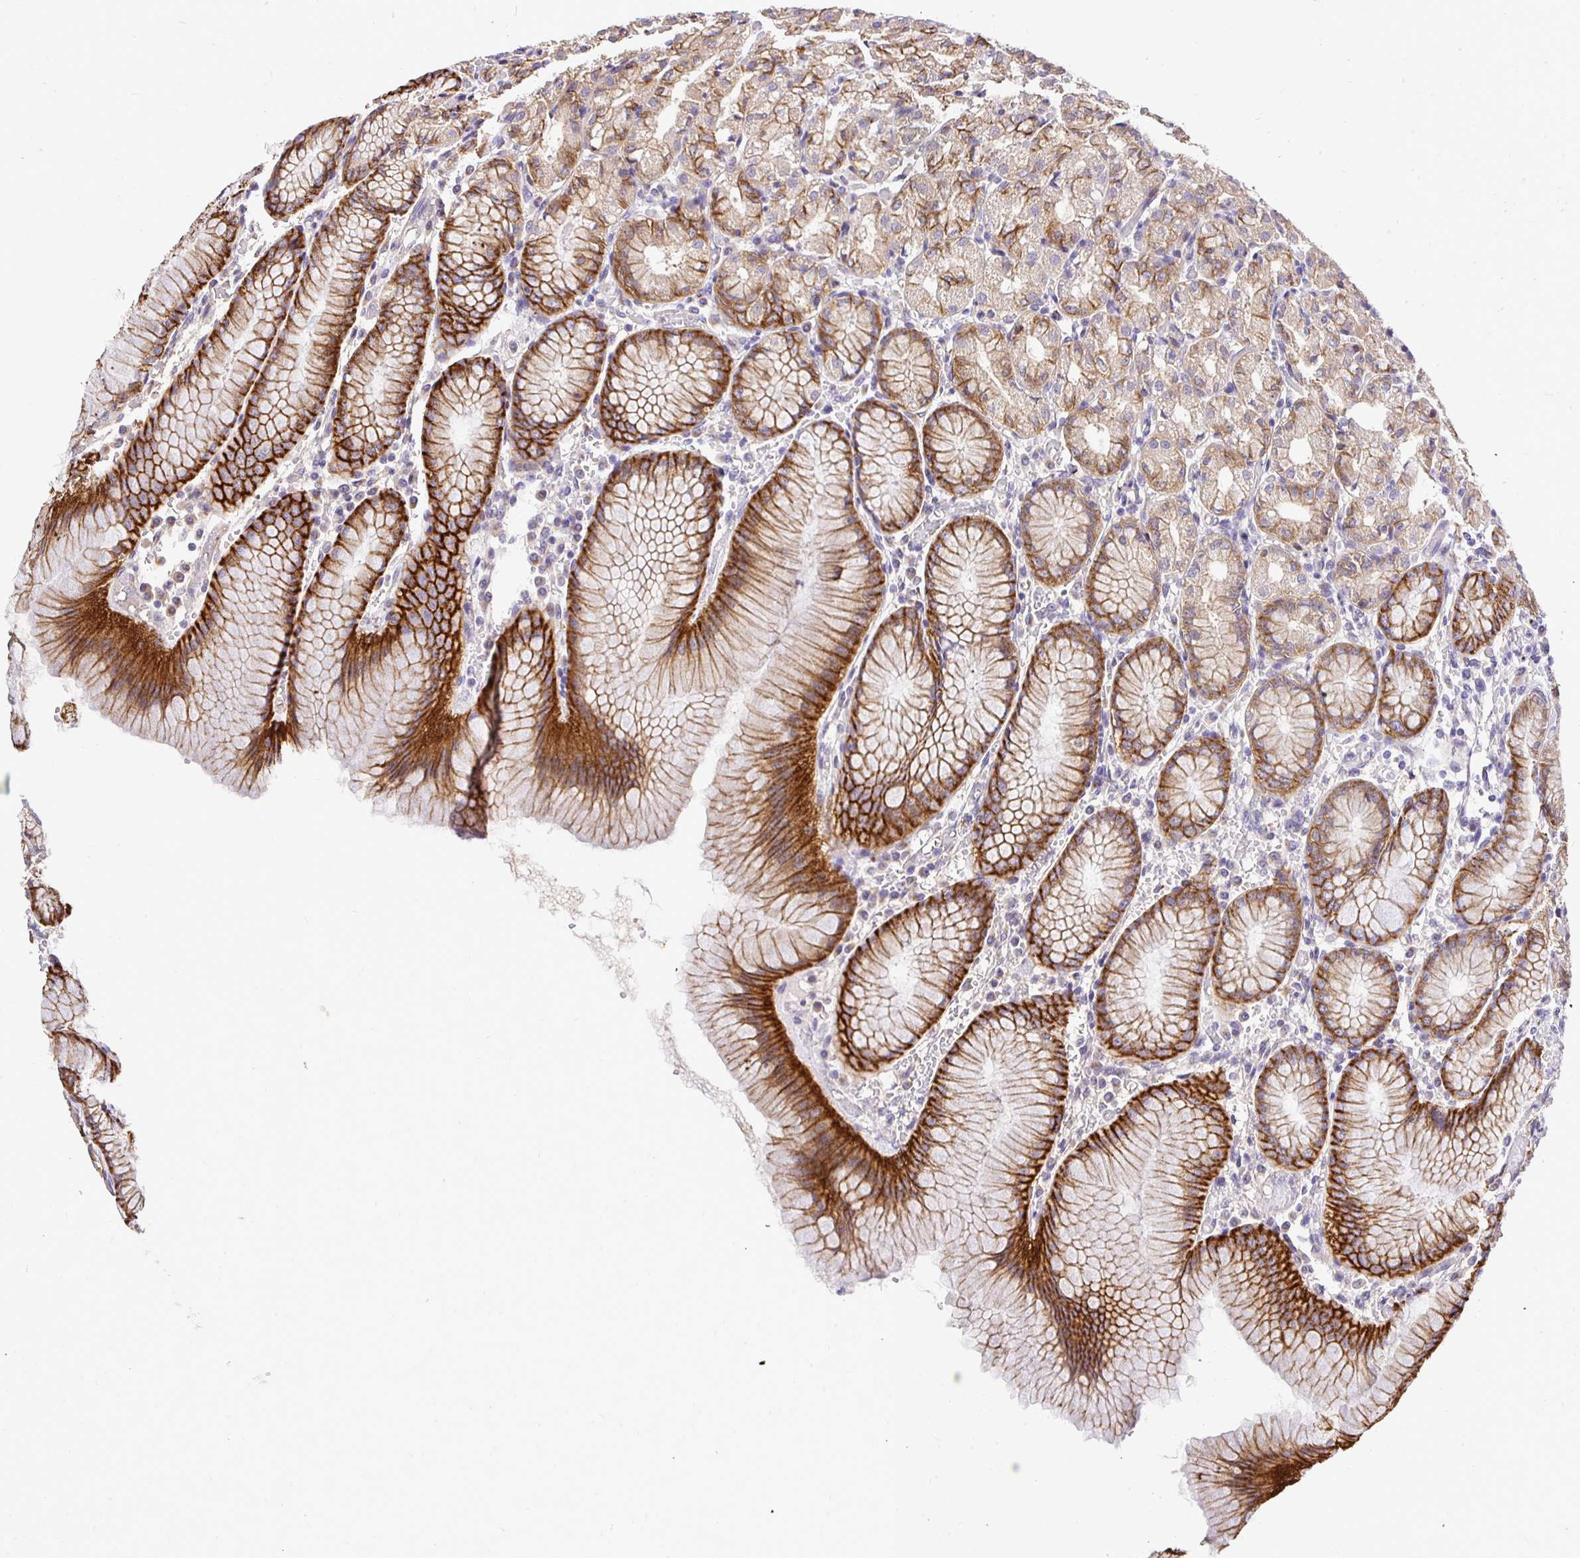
{"staining": {"intensity": "strong", "quantity": "<25%", "location": "cytoplasmic/membranous"}, "tissue": "stomach", "cell_type": "Glandular cells", "image_type": "normal", "snomed": [{"axis": "morphology", "description": "Normal tissue, NOS"}, {"axis": "topography", "description": "Stomach"}], "caption": "Immunohistochemistry (IHC) staining of benign stomach, which shows medium levels of strong cytoplasmic/membranous expression in about <25% of glandular cells indicating strong cytoplasmic/membranous protein staining. The staining was performed using DAB (brown) for protein detection and nuclei were counterstained in hematoxylin (blue).", "gene": "SLC9A1", "patient": {"sex": "female", "age": 57}}